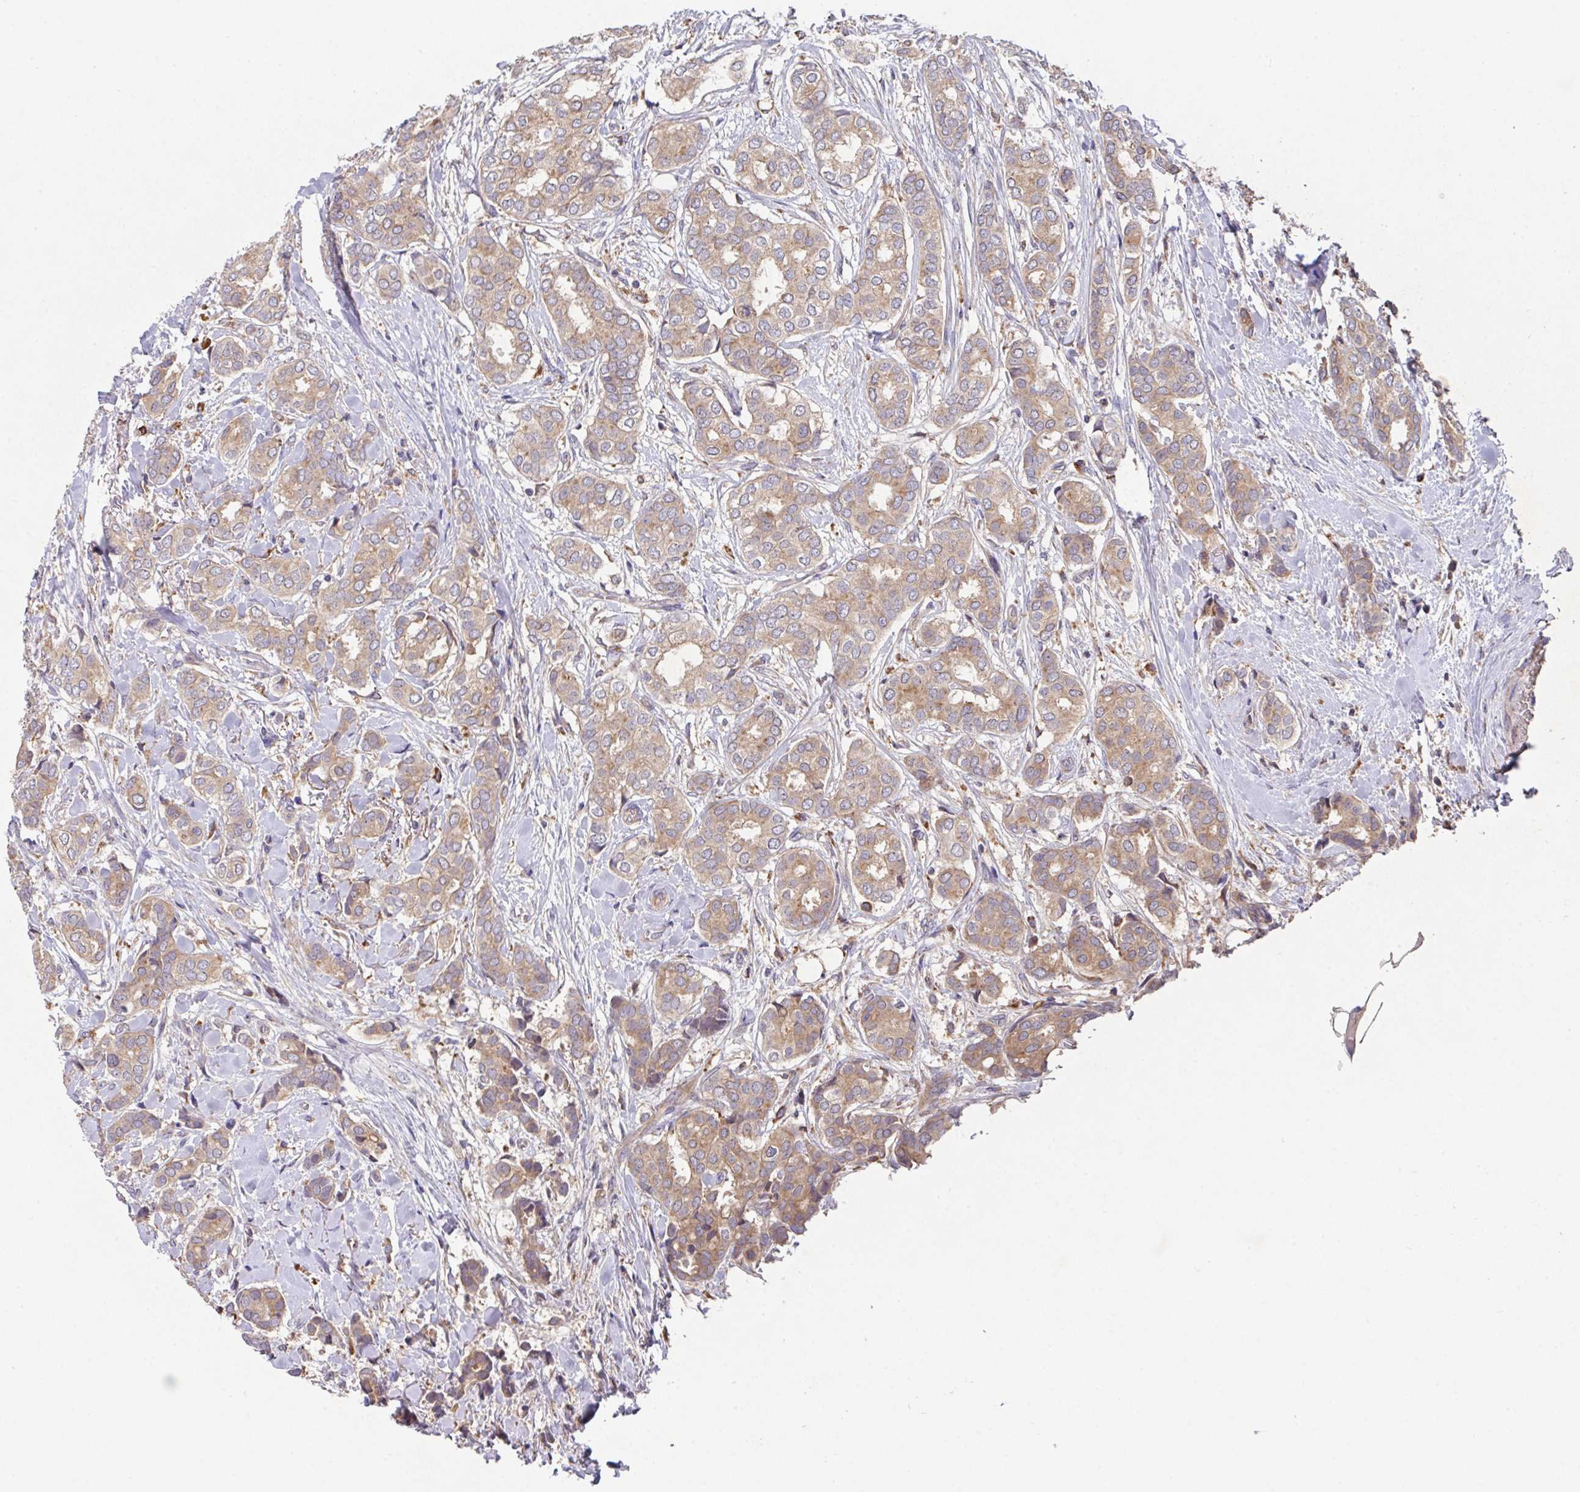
{"staining": {"intensity": "moderate", "quantity": ">75%", "location": "cytoplasmic/membranous"}, "tissue": "breast cancer", "cell_type": "Tumor cells", "image_type": "cancer", "snomed": [{"axis": "morphology", "description": "Duct carcinoma"}, {"axis": "topography", "description": "Breast"}], "caption": "About >75% of tumor cells in breast invasive ductal carcinoma reveal moderate cytoplasmic/membranous protein positivity as visualized by brown immunohistochemical staining.", "gene": "TRIM14", "patient": {"sex": "female", "age": 73}}